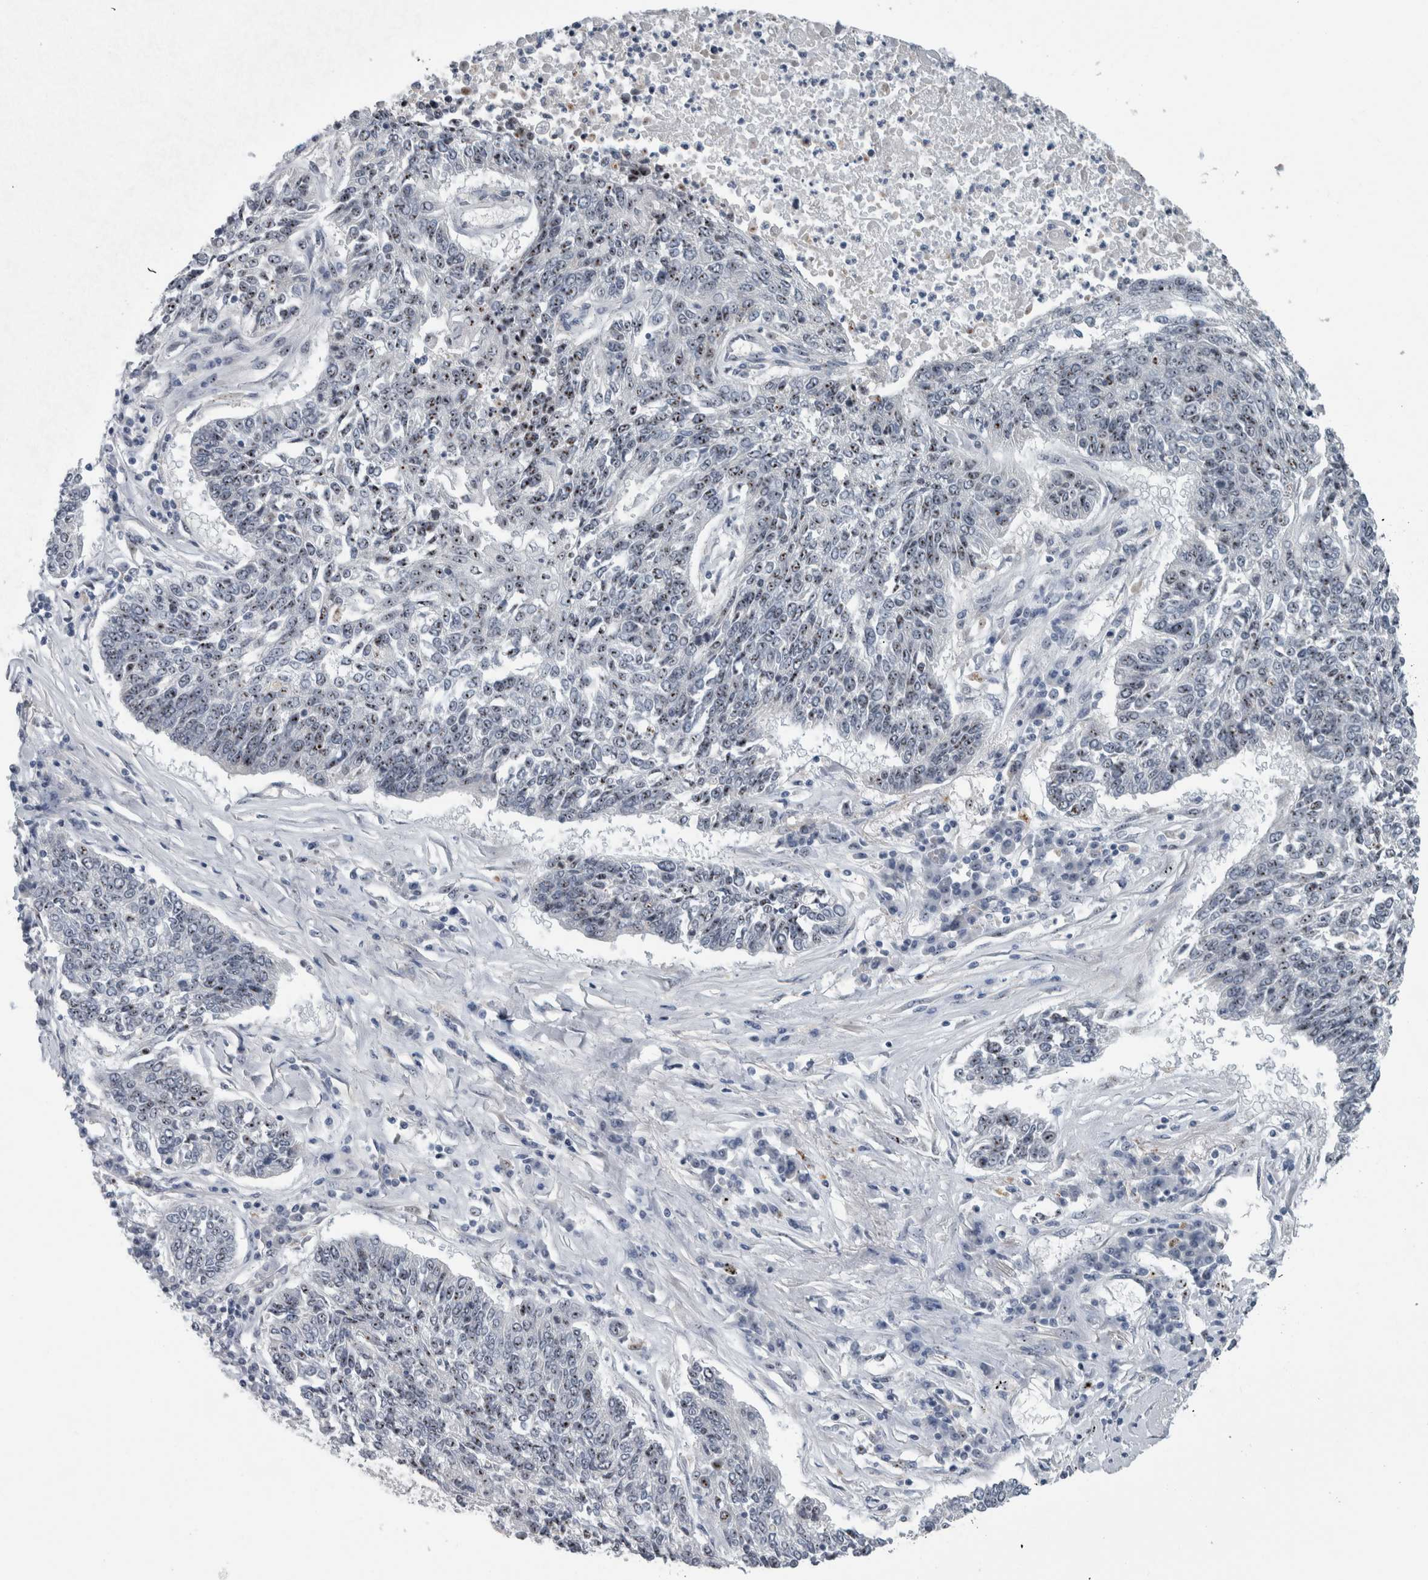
{"staining": {"intensity": "weak", "quantity": "25%-75%", "location": "nuclear"}, "tissue": "lung cancer", "cell_type": "Tumor cells", "image_type": "cancer", "snomed": [{"axis": "morphology", "description": "Normal tissue, NOS"}, {"axis": "morphology", "description": "Squamous cell carcinoma, NOS"}, {"axis": "topography", "description": "Cartilage tissue"}, {"axis": "topography", "description": "Bronchus"}, {"axis": "topography", "description": "Lung"}], "caption": "Immunohistochemical staining of lung squamous cell carcinoma exhibits low levels of weak nuclear staining in approximately 25%-75% of tumor cells.", "gene": "UTP6", "patient": {"sex": "female", "age": 49}}